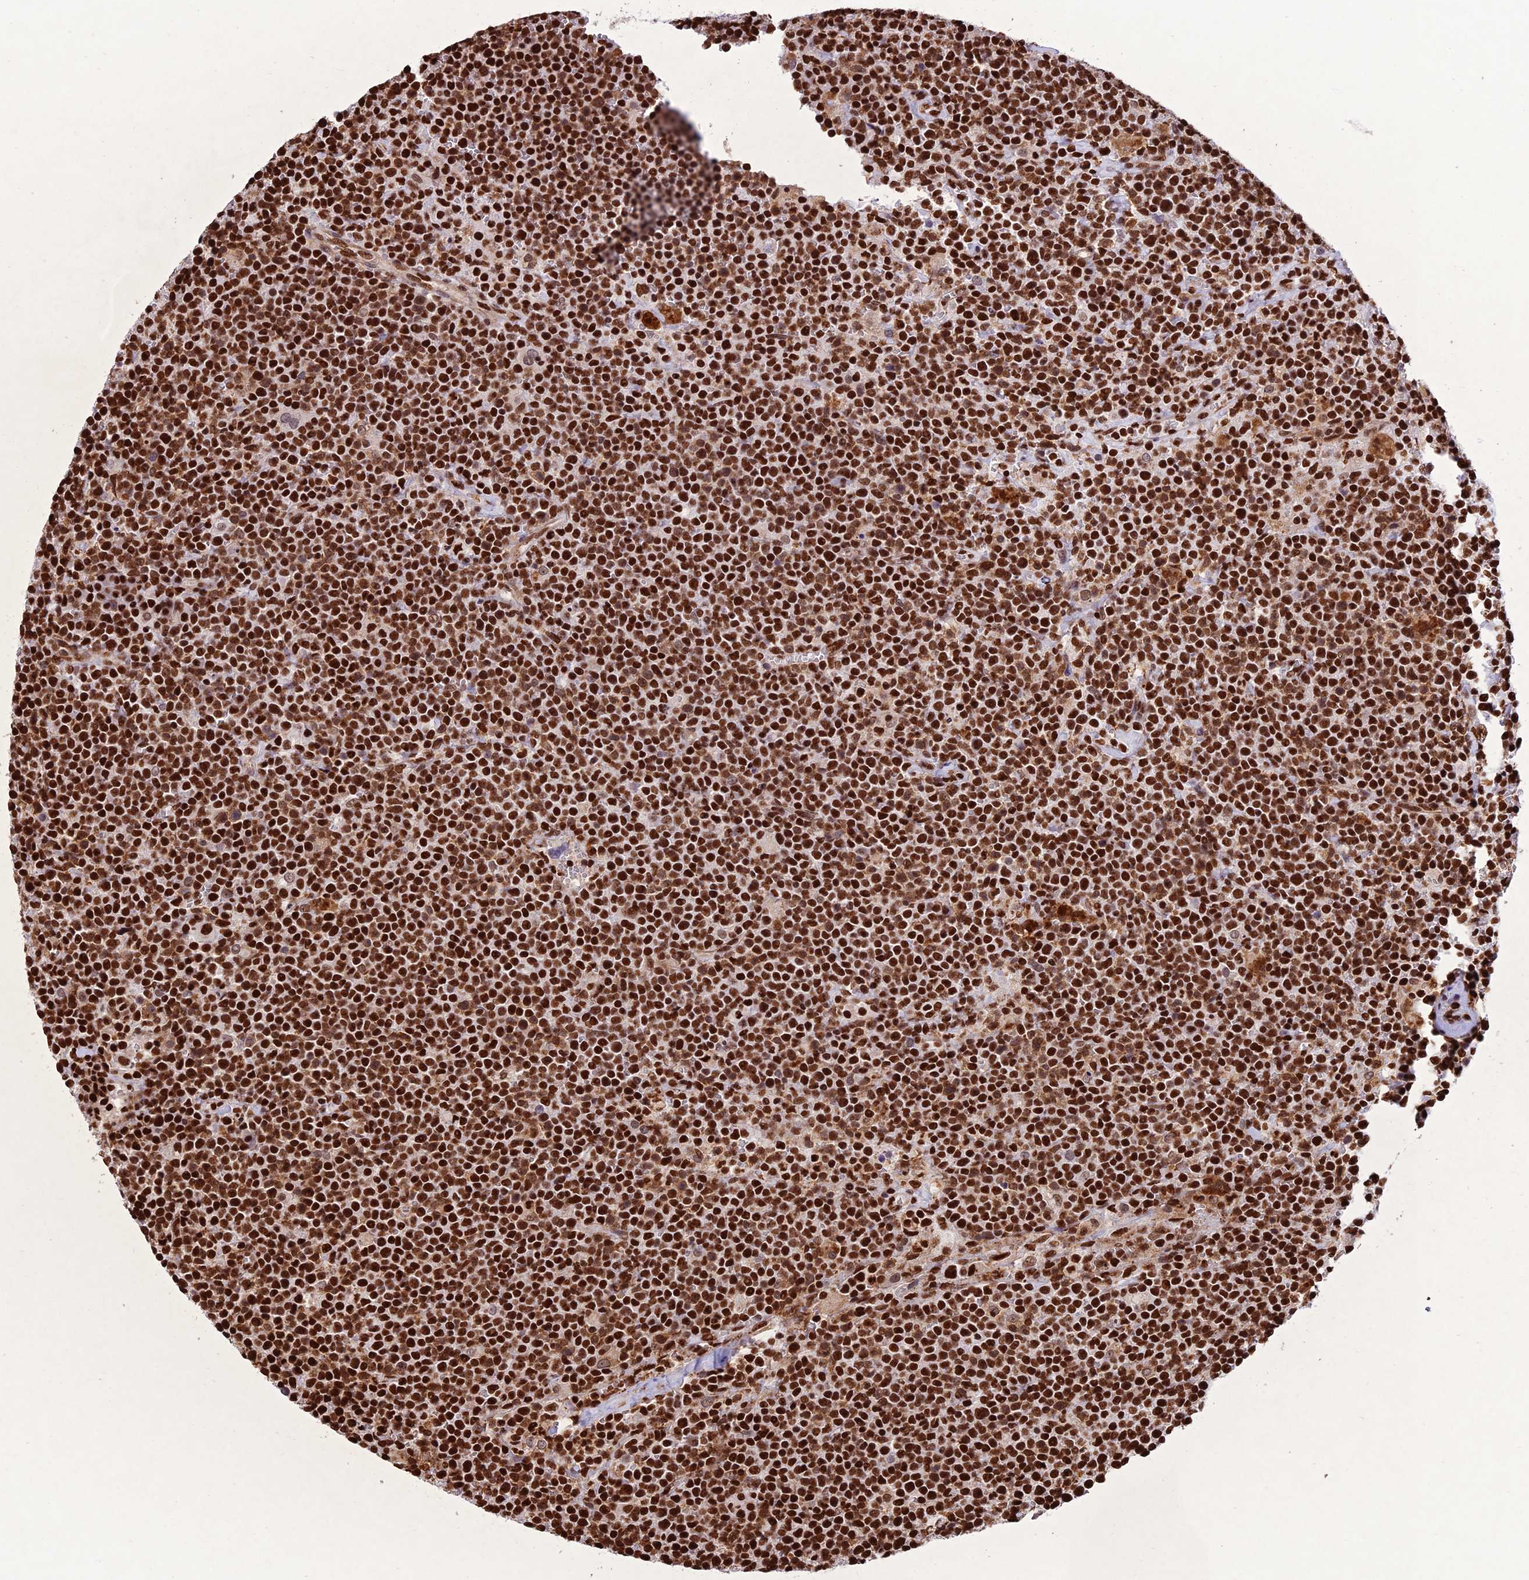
{"staining": {"intensity": "strong", "quantity": ">75%", "location": "nuclear"}, "tissue": "lymphoma", "cell_type": "Tumor cells", "image_type": "cancer", "snomed": [{"axis": "morphology", "description": "Malignant lymphoma, non-Hodgkin's type, High grade"}, {"axis": "topography", "description": "Lymph node"}], "caption": "This is an image of IHC staining of lymphoma, which shows strong positivity in the nuclear of tumor cells.", "gene": "INO80E", "patient": {"sex": "male", "age": 61}}